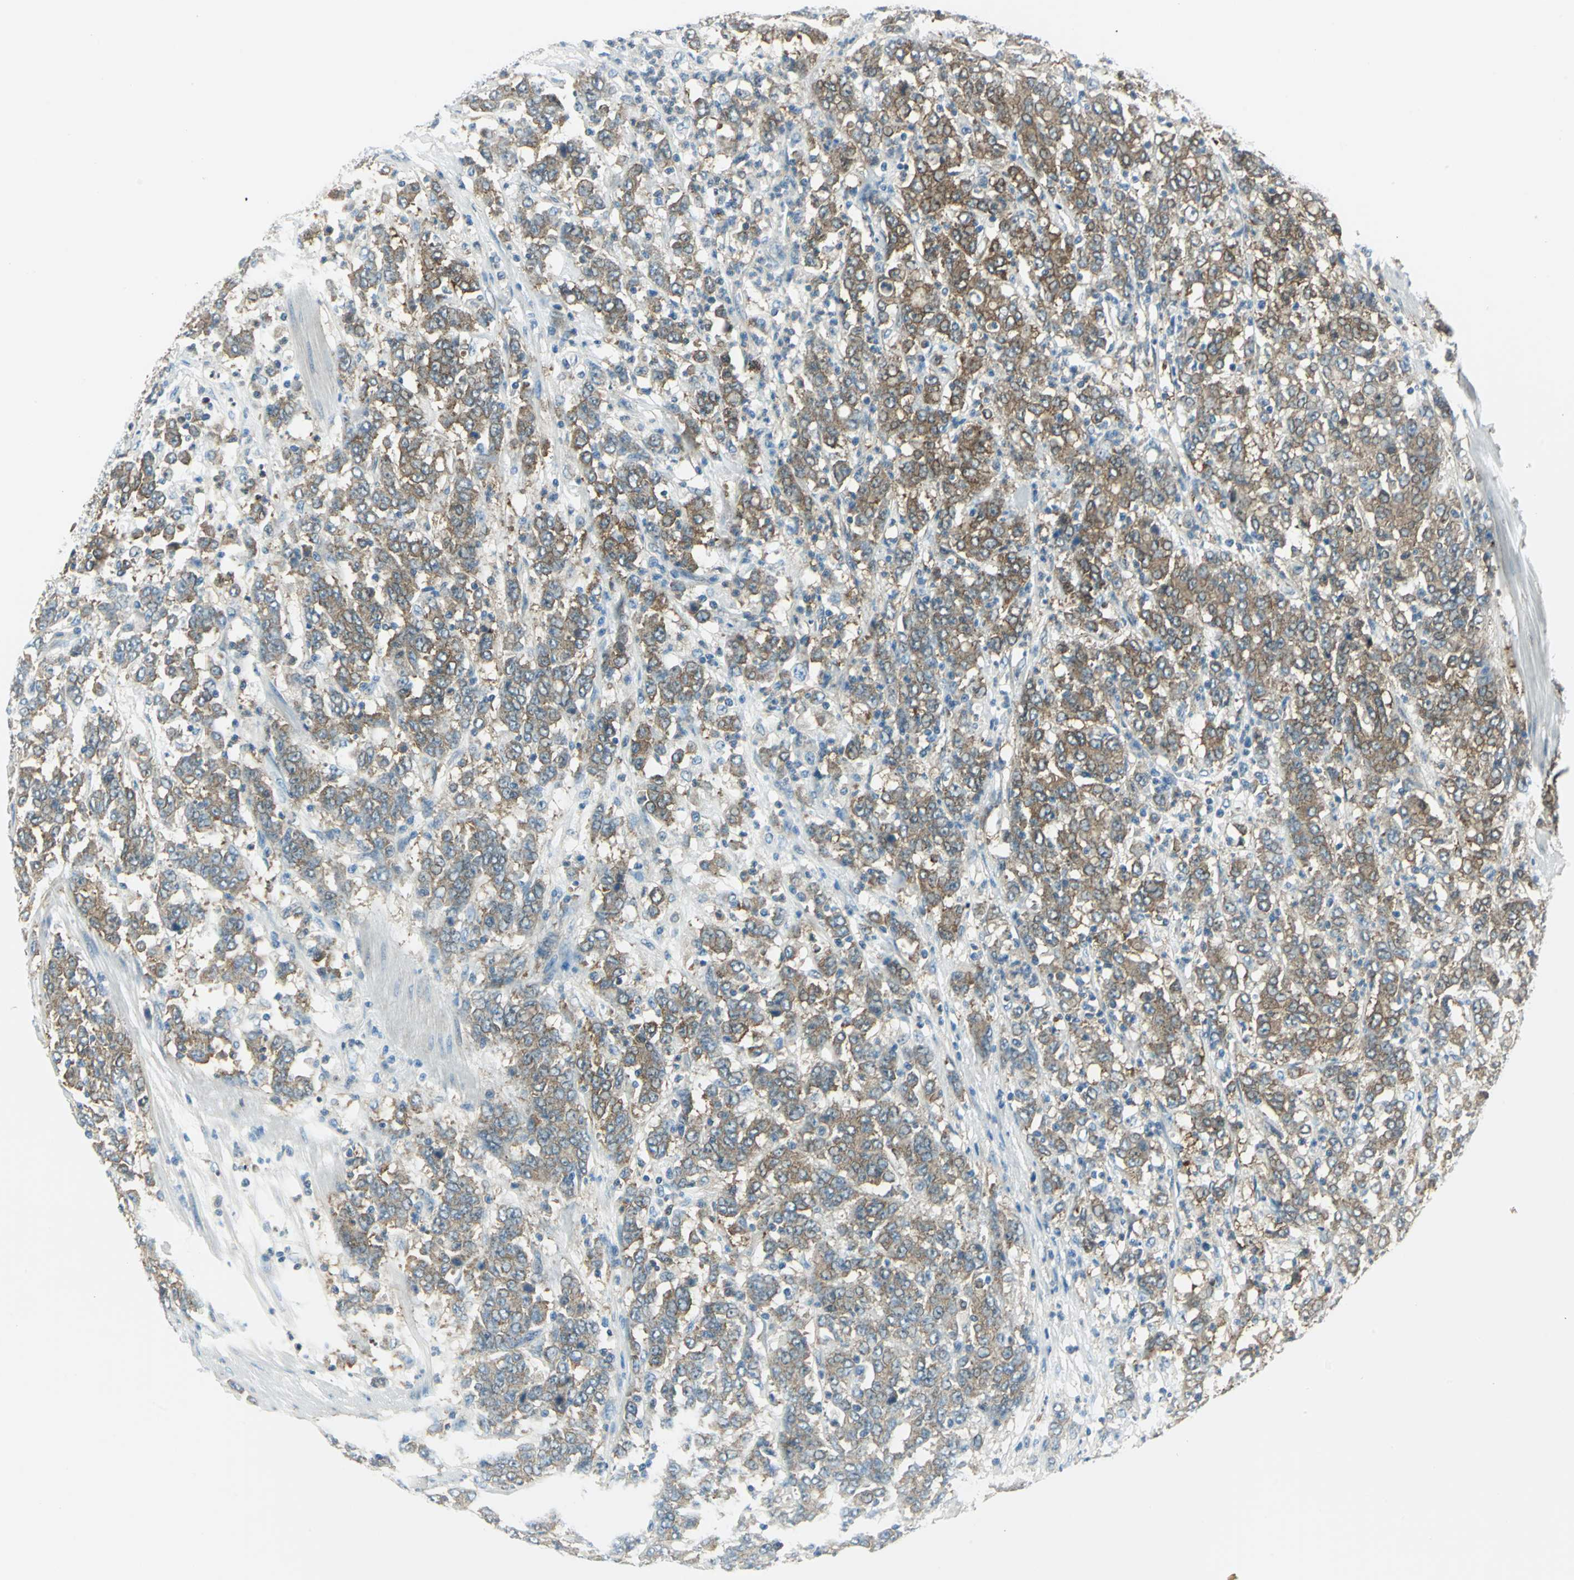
{"staining": {"intensity": "moderate", "quantity": ">75%", "location": "cytoplasmic/membranous"}, "tissue": "stomach cancer", "cell_type": "Tumor cells", "image_type": "cancer", "snomed": [{"axis": "morphology", "description": "Adenocarcinoma, NOS"}, {"axis": "topography", "description": "Stomach, lower"}], "caption": "Human adenocarcinoma (stomach) stained for a protein (brown) exhibits moderate cytoplasmic/membranous positive positivity in about >75% of tumor cells.", "gene": "ALDOA", "patient": {"sex": "female", "age": 71}}